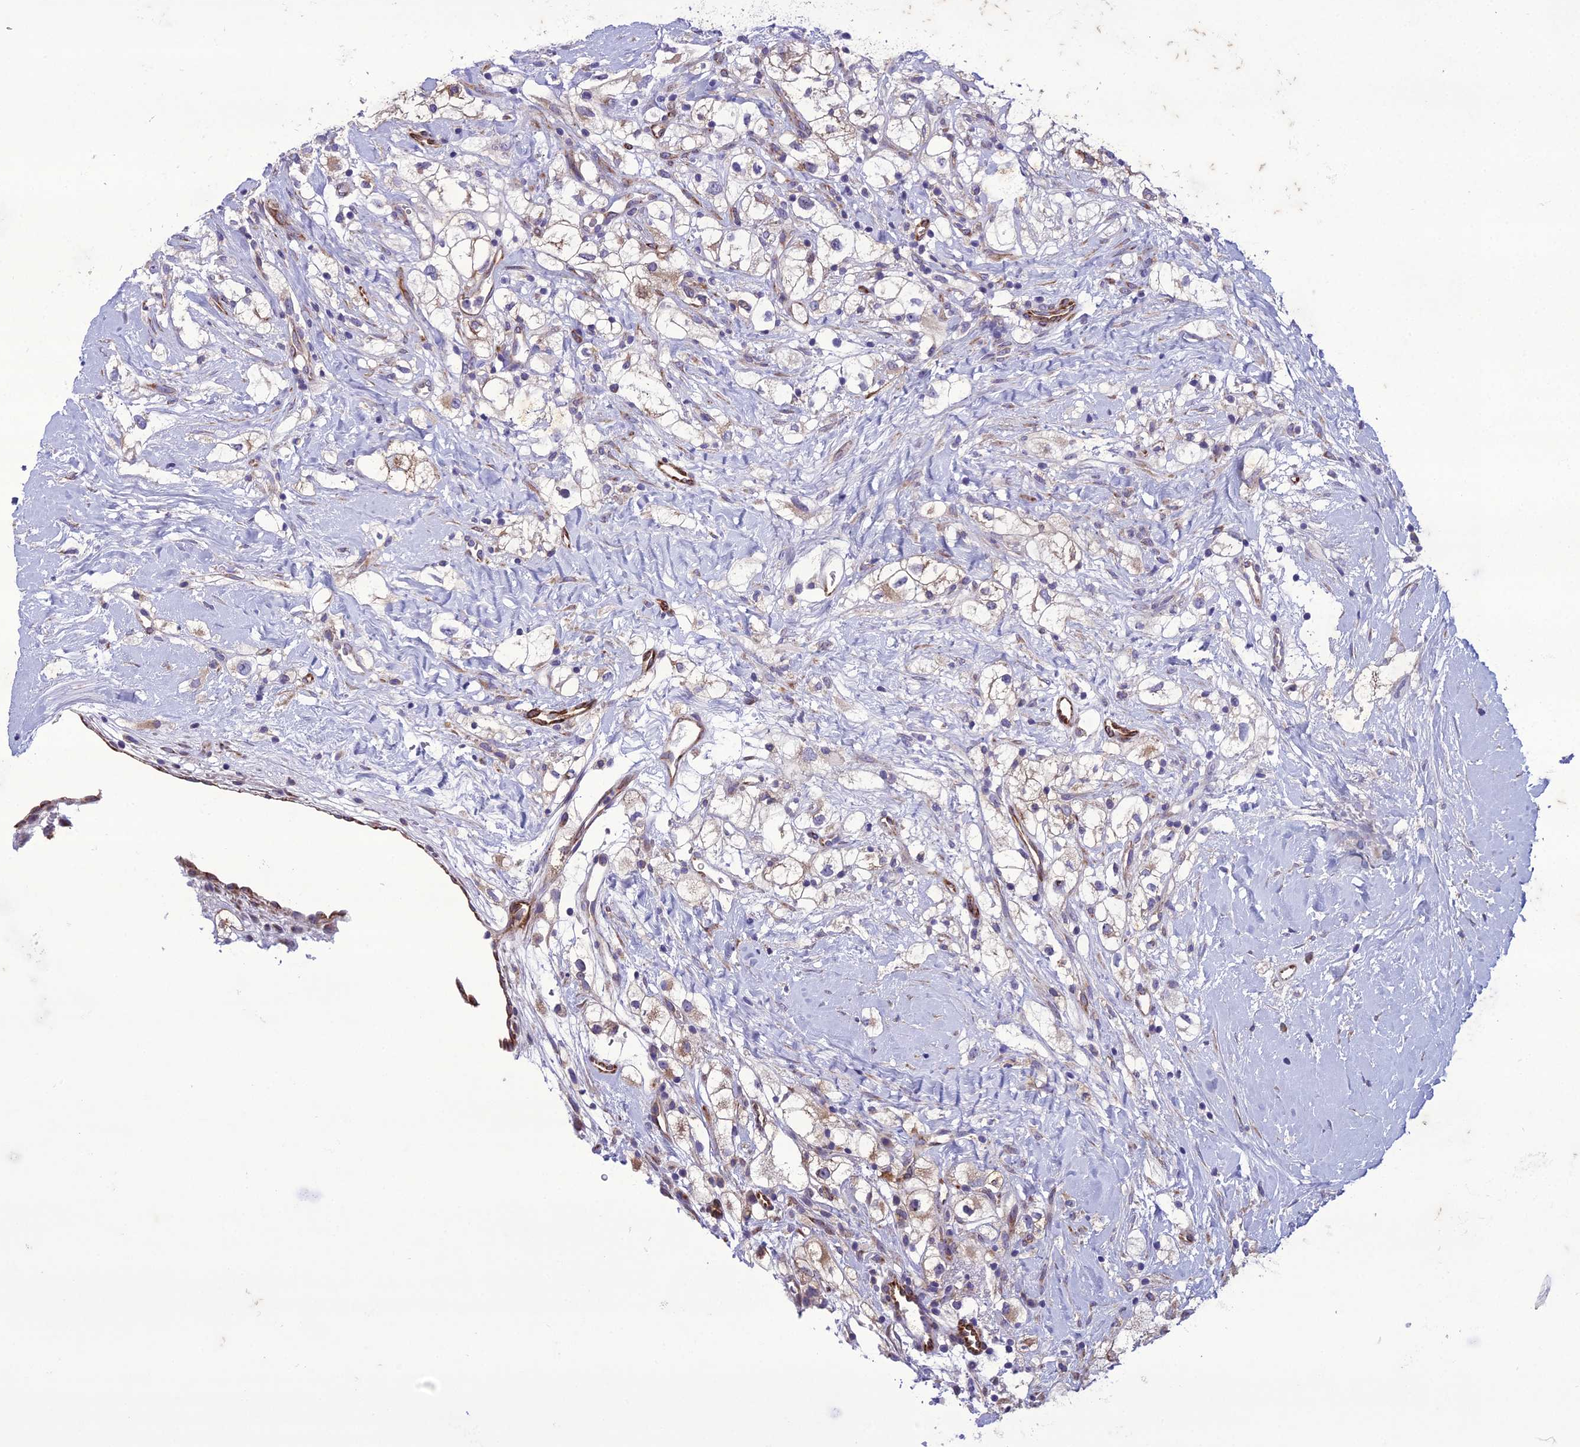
{"staining": {"intensity": "weak", "quantity": "25%-75%", "location": "cytoplasmic/membranous"}, "tissue": "renal cancer", "cell_type": "Tumor cells", "image_type": "cancer", "snomed": [{"axis": "morphology", "description": "Adenocarcinoma, NOS"}, {"axis": "topography", "description": "Kidney"}], "caption": "Protein expression analysis of renal adenocarcinoma shows weak cytoplasmic/membranous staining in about 25%-75% of tumor cells.", "gene": "NODAL", "patient": {"sex": "male", "age": 59}}